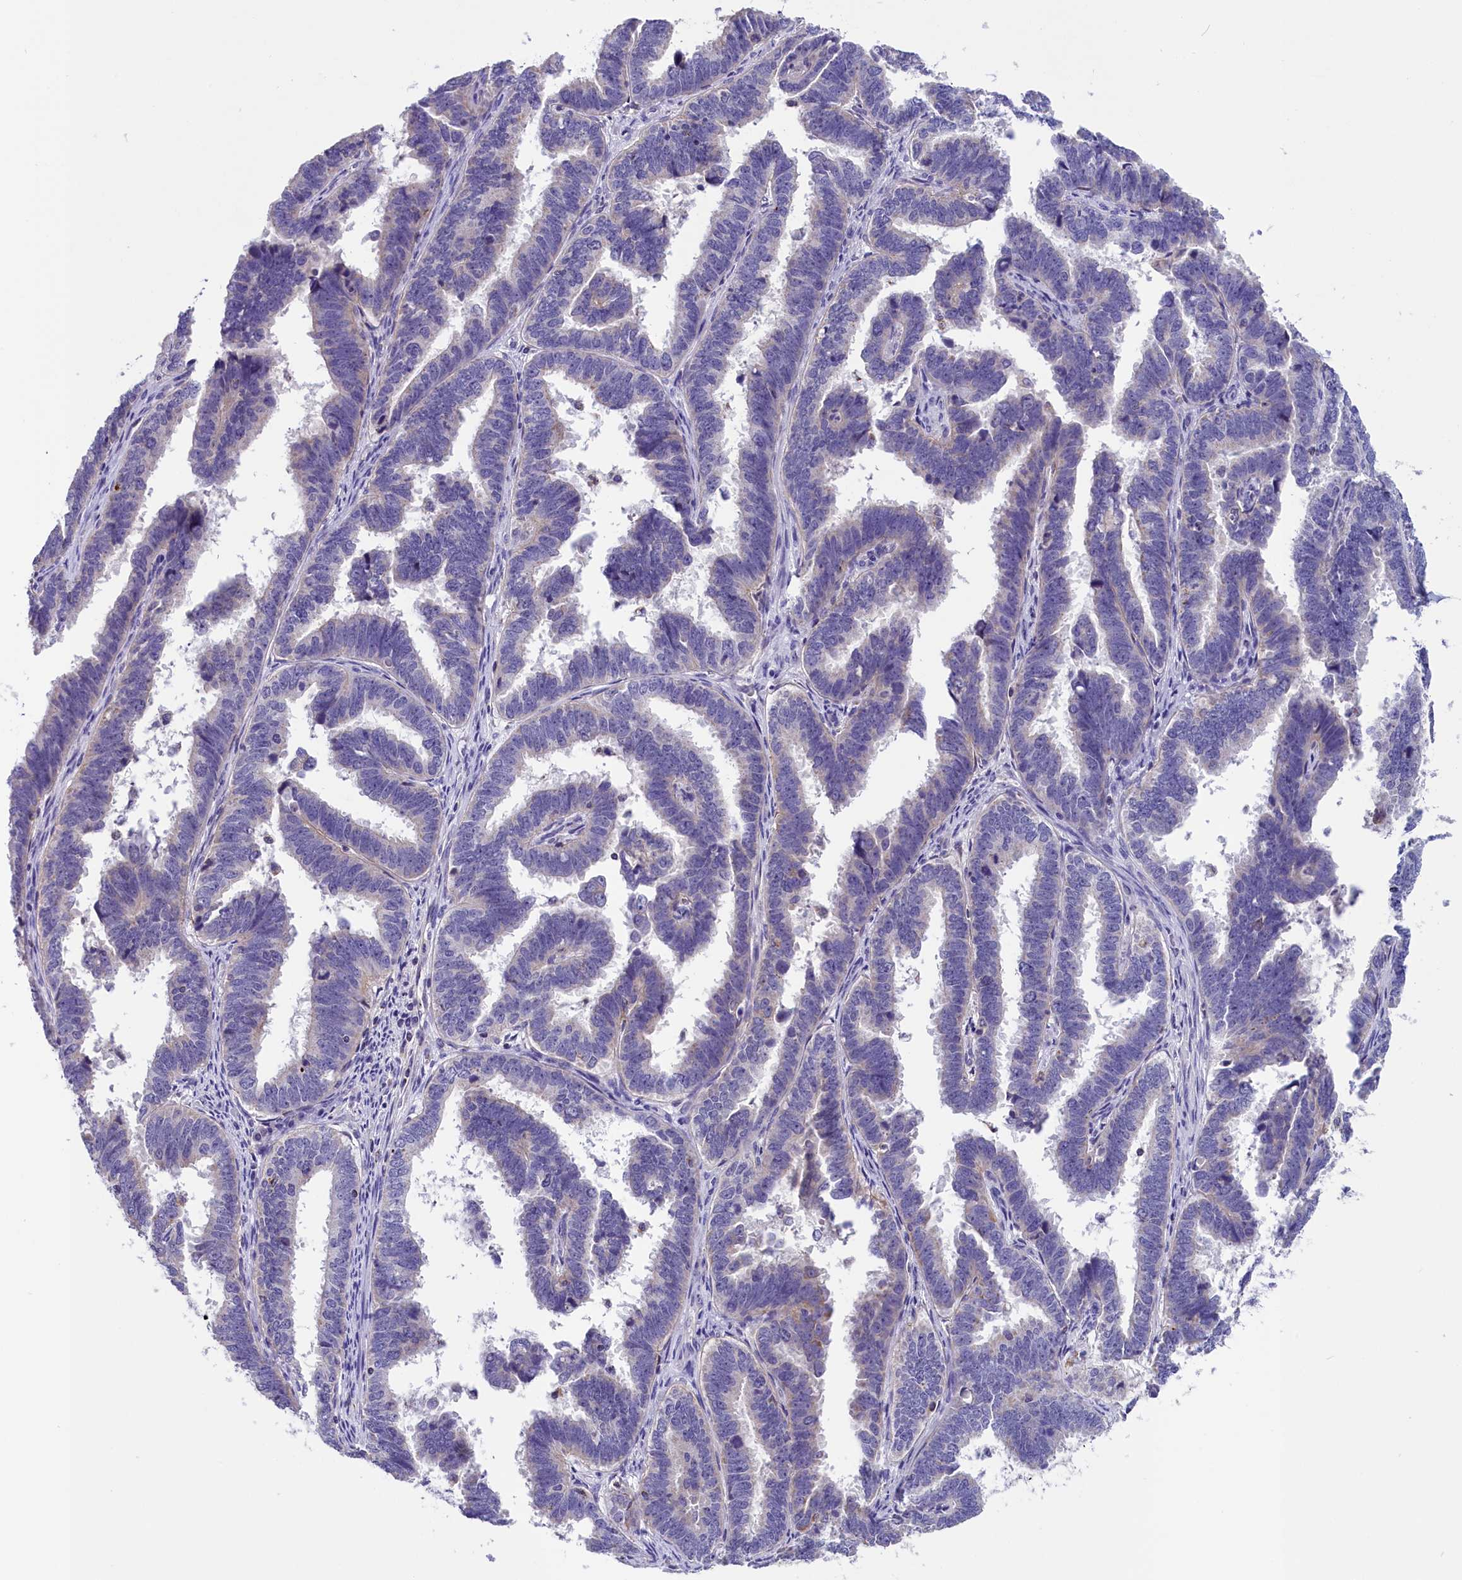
{"staining": {"intensity": "negative", "quantity": "none", "location": "none"}, "tissue": "endometrial cancer", "cell_type": "Tumor cells", "image_type": "cancer", "snomed": [{"axis": "morphology", "description": "Adenocarcinoma, NOS"}, {"axis": "topography", "description": "Endometrium"}], "caption": "This image is of endometrial cancer (adenocarcinoma) stained with IHC to label a protein in brown with the nuclei are counter-stained blue. There is no staining in tumor cells.", "gene": "ABAT", "patient": {"sex": "female", "age": 75}}